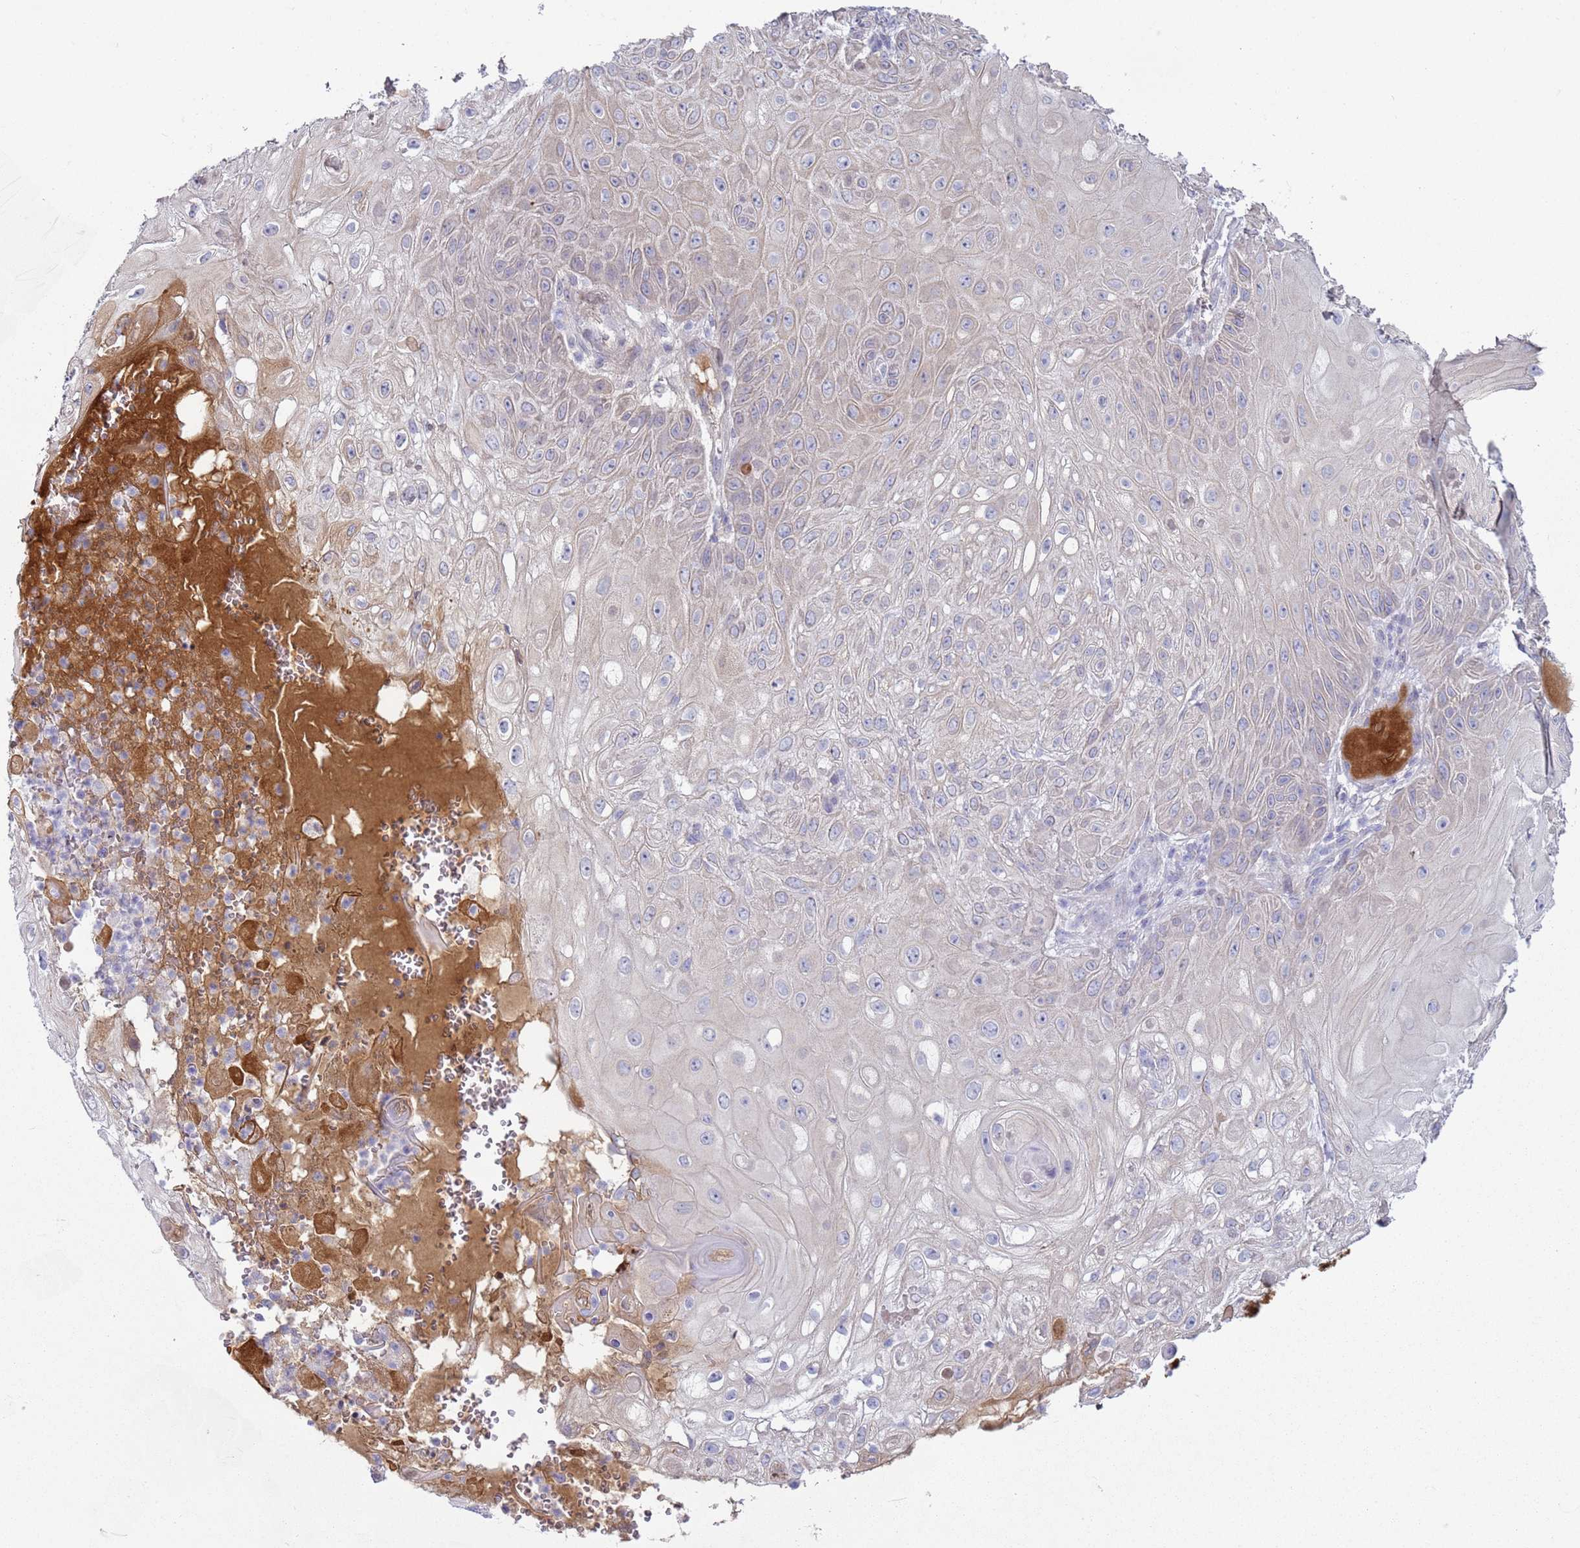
{"staining": {"intensity": "negative", "quantity": "none", "location": "none"}, "tissue": "skin cancer", "cell_type": "Tumor cells", "image_type": "cancer", "snomed": [{"axis": "morphology", "description": "Normal tissue, NOS"}, {"axis": "morphology", "description": "Squamous cell carcinoma, NOS"}, {"axis": "topography", "description": "Skin"}, {"axis": "topography", "description": "Cartilage tissue"}], "caption": "Immunohistochemical staining of human squamous cell carcinoma (skin) displays no significant positivity in tumor cells.", "gene": "NPAP1", "patient": {"sex": "female", "age": 79}}